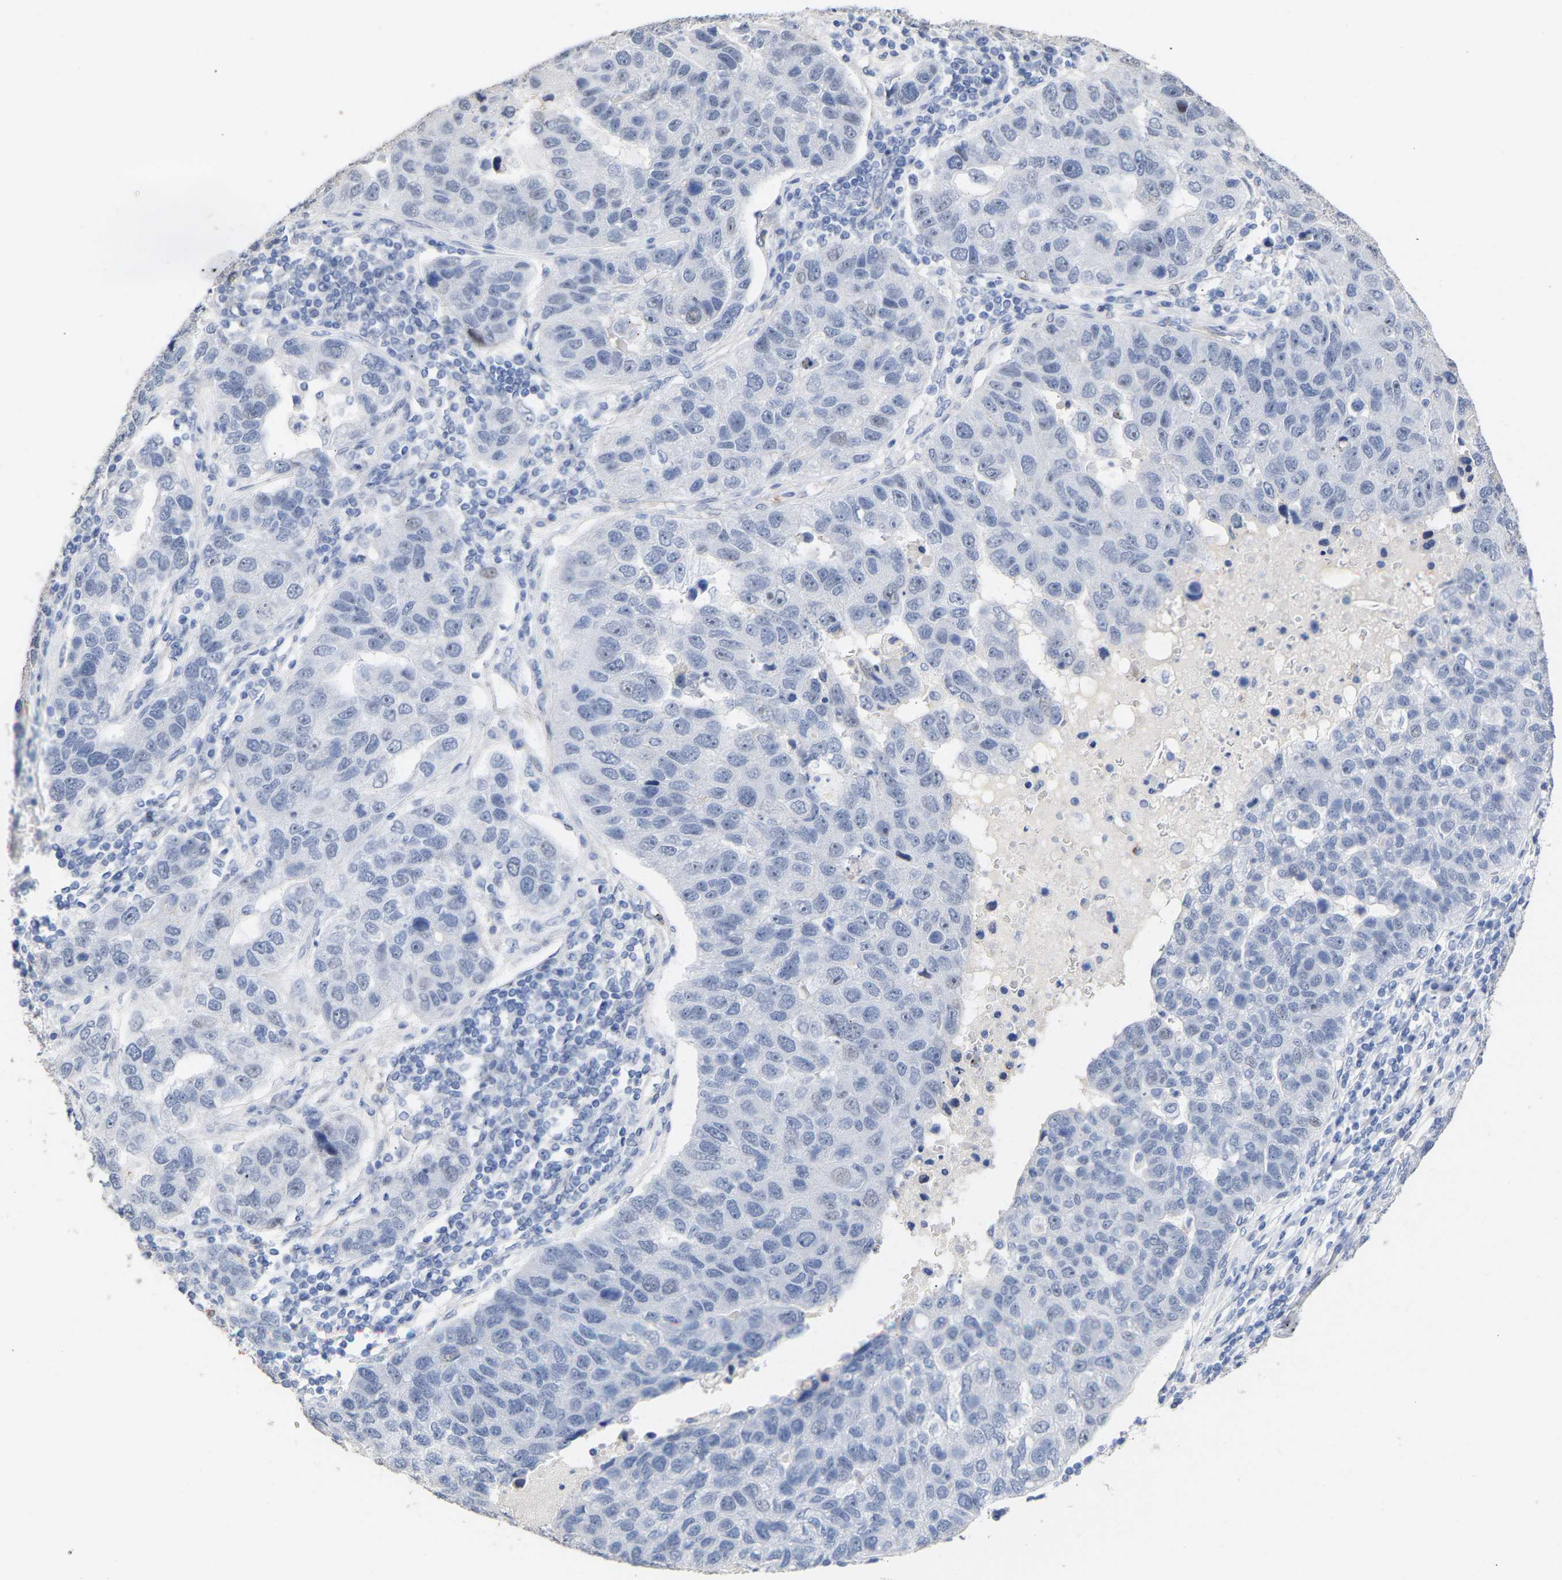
{"staining": {"intensity": "negative", "quantity": "none", "location": "none"}, "tissue": "pancreatic cancer", "cell_type": "Tumor cells", "image_type": "cancer", "snomed": [{"axis": "morphology", "description": "Adenocarcinoma, NOS"}, {"axis": "topography", "description": "Pancreas"}], "caption": "Pancreatic adenocarcinoma was stained to show a protein in brown. There is no significant positivity in tumor cells.", "gene": "AMPH", "patient": {"sex": "female", "age": 61}}